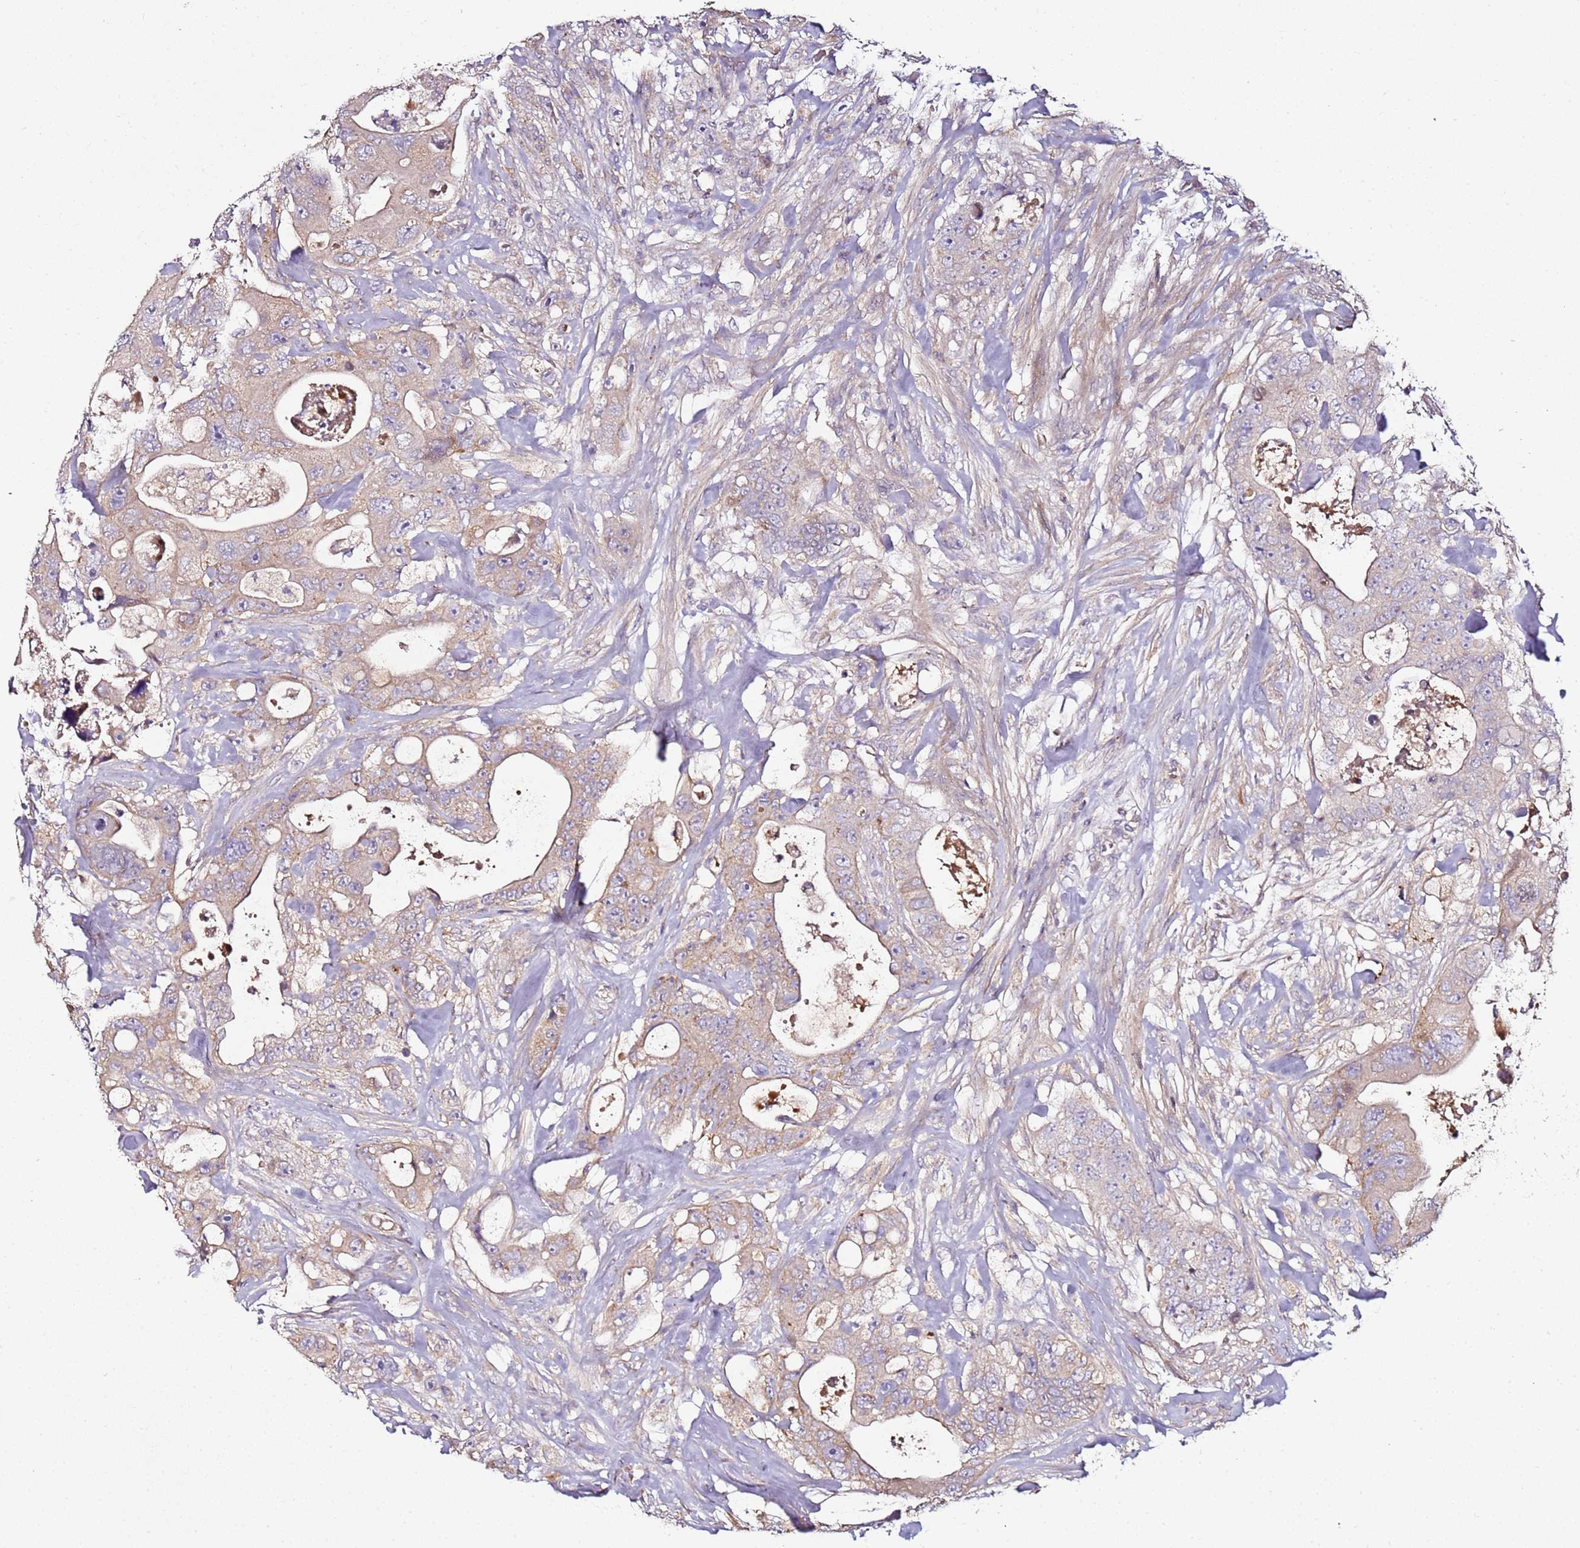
{"staining": {"intensity": "weak", "quantity": "25%-75%", "location": "cytoplasmic/membranous"}, "tissue": "colorectal cancer", "cell_type": "Tumor cells", "image_type": "cancer", "snomed": [{"axis": "morphology", "description": "Adenocarcinoma, NOS"}, {"axis": "topography", "description": "Colon"}], "caption": "Tumor cells demonstrate weak cytoplasmic/membranous positivity in approximately 25%-75% of cells in colorectal cancer.", "gene": "KRTAP21-3", "patient": {"sex": "female", "age": 46}}